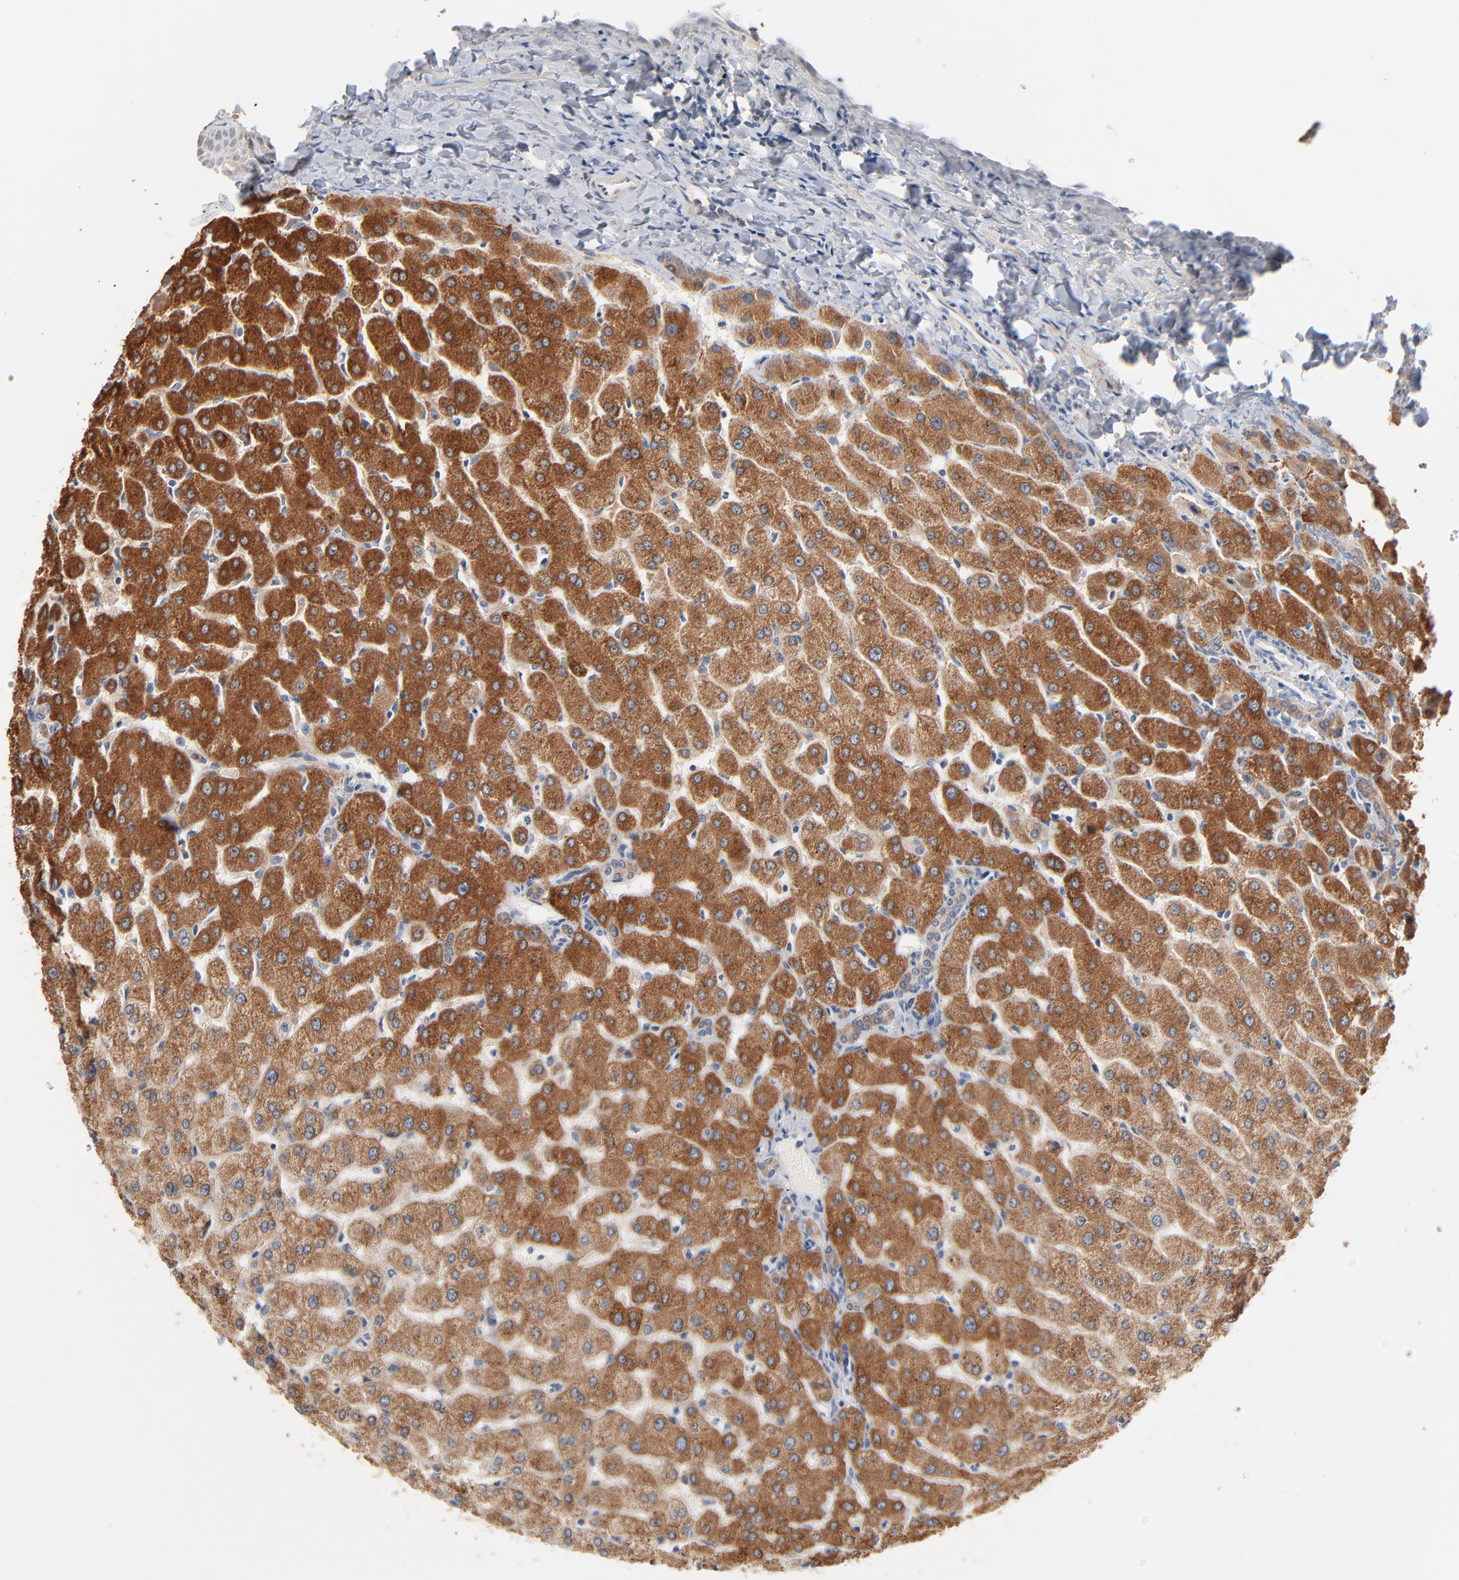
{"staining": {"intensity": "weak", "quantity": ">75%", "location": "cytoplasmic/membranous"}, "tissue": "liver", "cell_type": "Cholangiocytes", "image_type": "normal", "snomed": [{"axis": "morphology", "description": "Normal tissue, NOS"}, {"axis": "morphology", "description": "Fibrosis, NOS"}, {"axis": "topography", "description": "Liver"}], "caption": "This is a histology image of immunohistochemistry staining of normal liver, which shows weak expression in the cytoplasmic/membranous of cholangiocytes.", "gene": "ZDHHC8", "patient": {"sex": "female", "age": 29}}